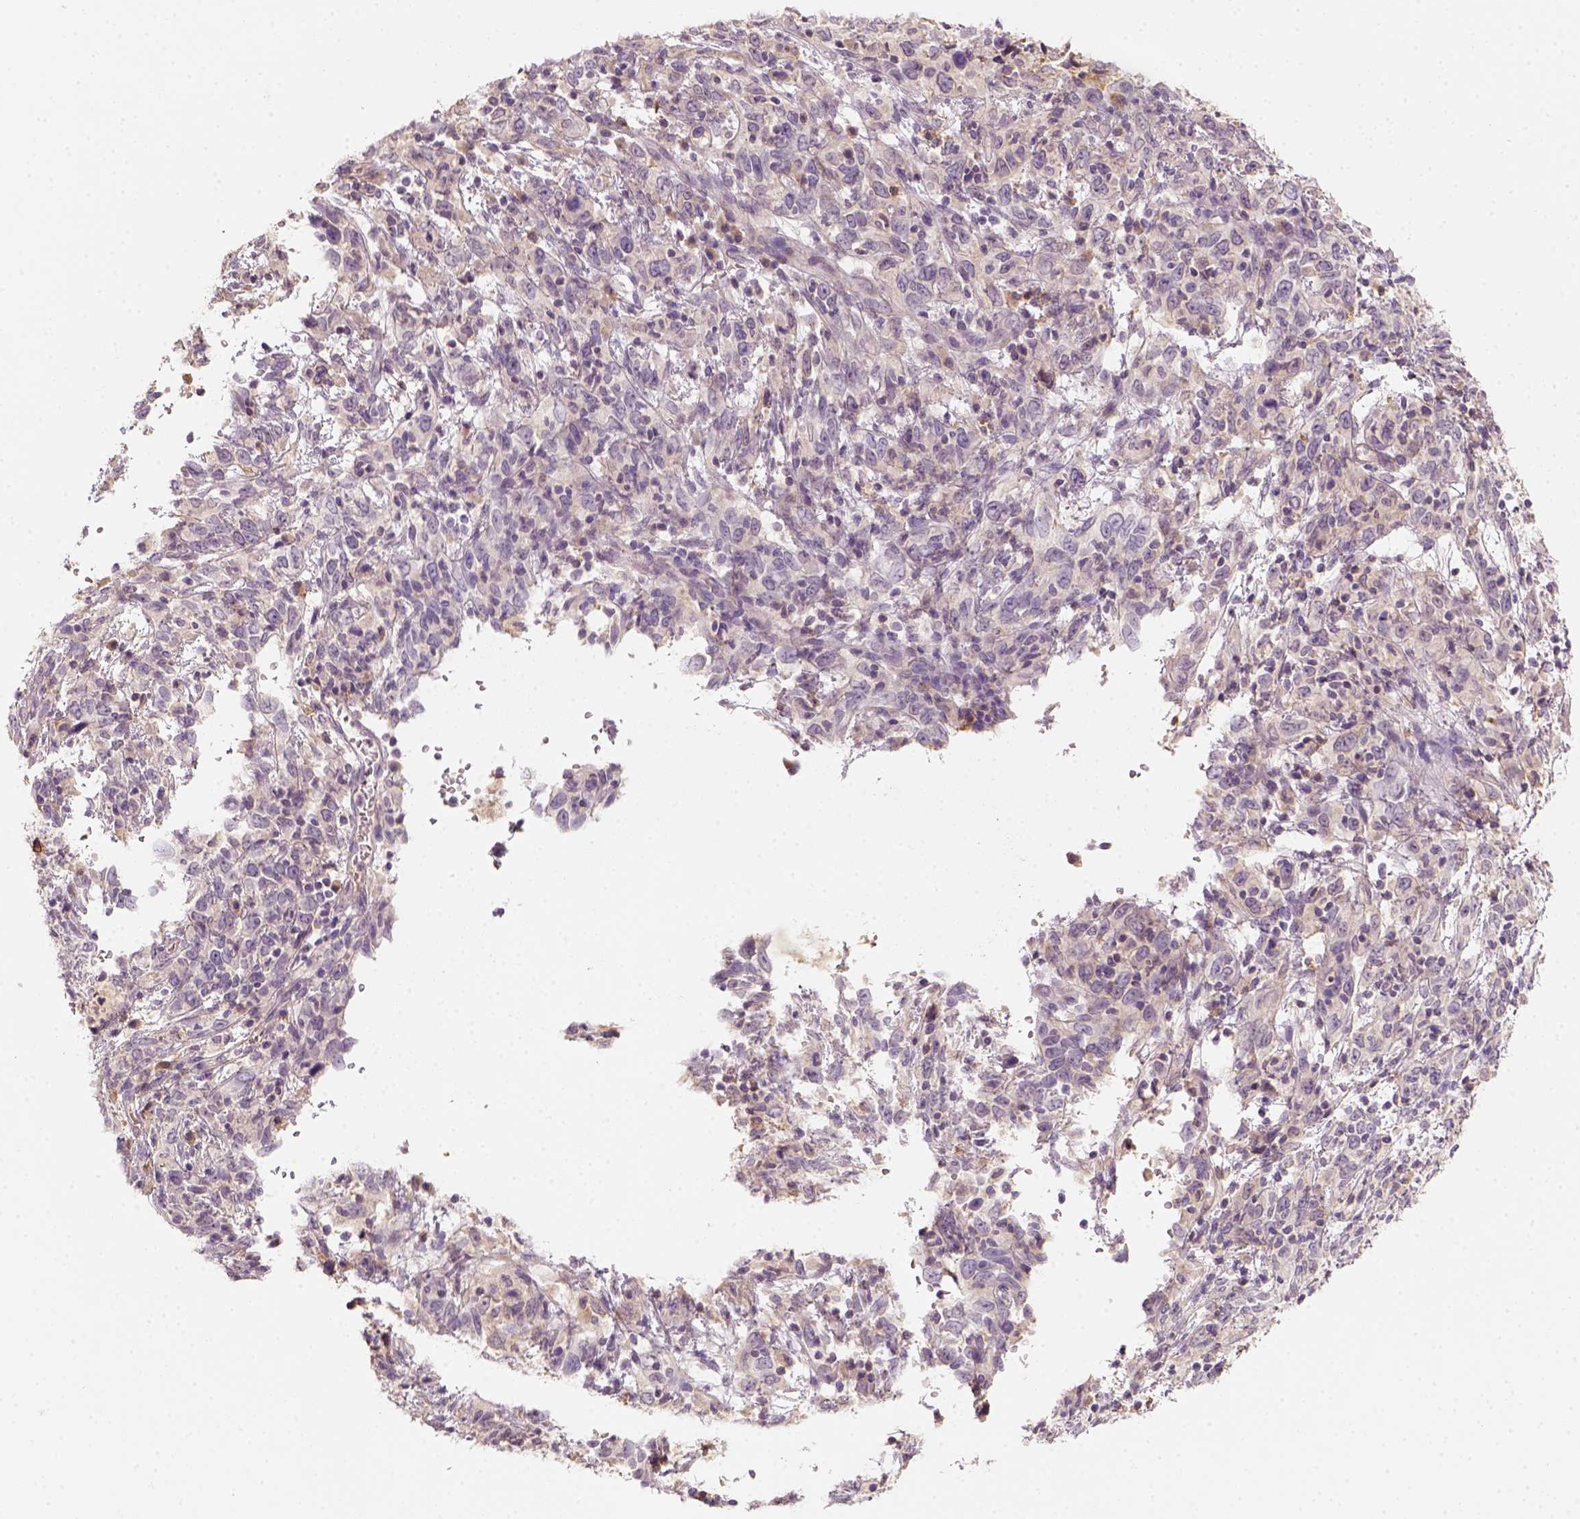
{"staining": {"intensity": "weak", "quantity": "<25%", "location": "cytoplasmic/membranous"}, "tissue": "cervical cancer", "cell_type": "Tumor cells", "image_type": "cancer", "snomed": [{"axis": "morphology", "description": "Adenocarcinoma, NOS"}, {"axis": "topography", "description": "Cervix"}], "caption": "Tumor cells show no significant protein expression in cervical adenocarcinoma.", "gene": "AQP9", "patient": {"sex": "female", "age": 40}}